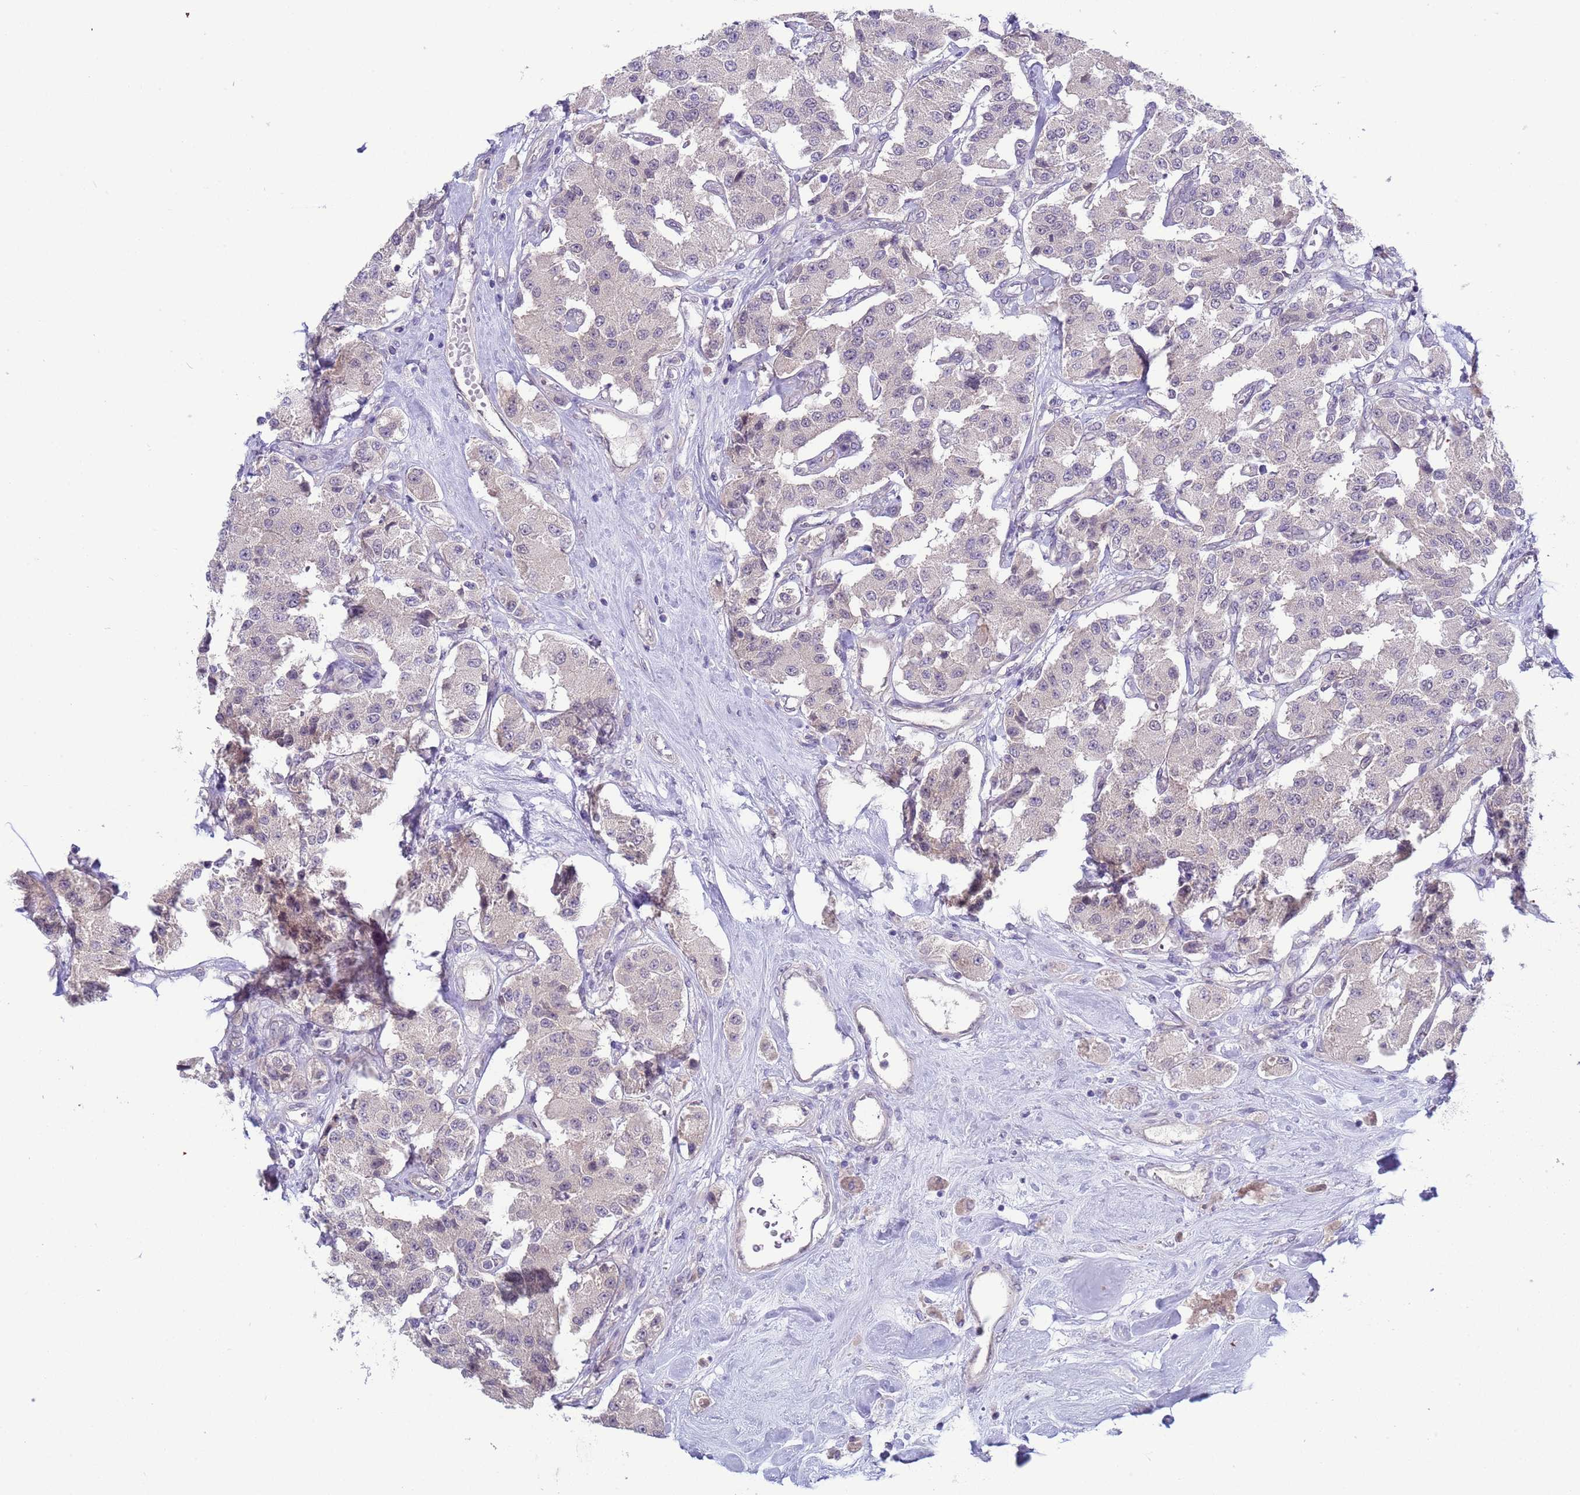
{"staining": {"intensity": "negative", "quantity": "none", "location": "none"}, "tissue": "carcinoid", "cell_type": "Tumor cells", "image_type": "cancer", "snomed": [{"axis": "morphology", "description": "Carcinoid, malignant, NOS"}, {"axis": "topography", "description": "Pancreas"}], "caption": "Immunohistochemistry of human carcinoid (malignant) demonstrates no expression in tumor cells.", "gene": "TRMT10A", "patient": {"sex": "male", "age": 41}}